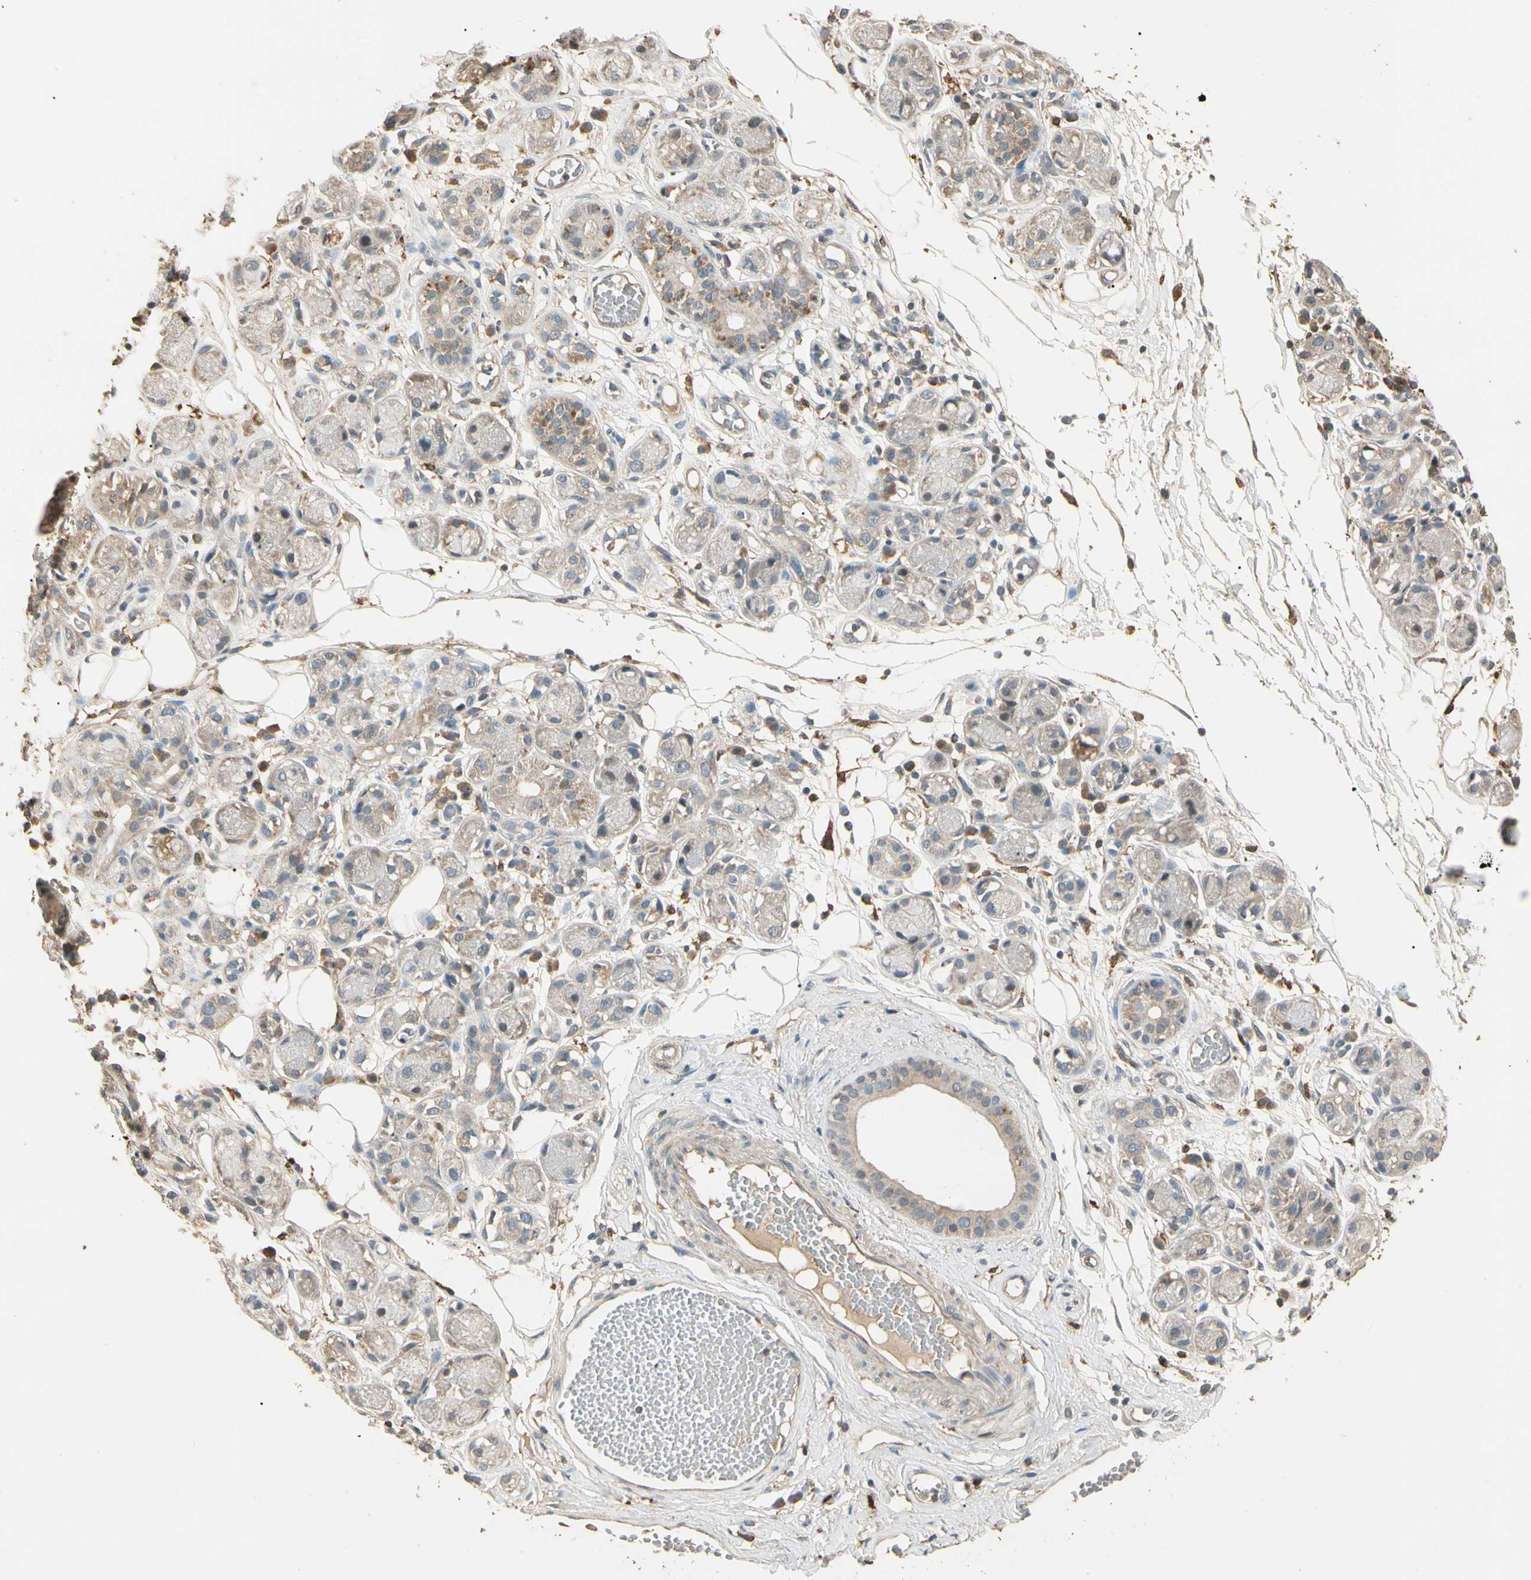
{"staining": {"intensity": "moderate", "quantity": ">75%", "location": "cytoplasmic/membranous"}, "tissue": "adipose tissue", "cell_type": "Adipocytes", "image_type": "normal", "snomed": [{"axis": "morphology", "description": "Normal tissue, NOS"}, {"axis": "morphology", "description": "Inflammation, NOS"}, {"axis": "topography", "description": "Vascular tissue"}, {"axis": "topography", "description": "Salivary gland"}], "caption": "Immunohistochemistry (IHC) histopathology image of unremarkable adipose tissue: human adipose tissue stained using IHC reveals medium levels of moderate protein expression localized specifically in the cytoplasmic/membranous of adipocytes, appearing as a cytoplasmic/membranous brown color.", "gene": "CDH6", "patient": {"sex": "female", "age": 75}}